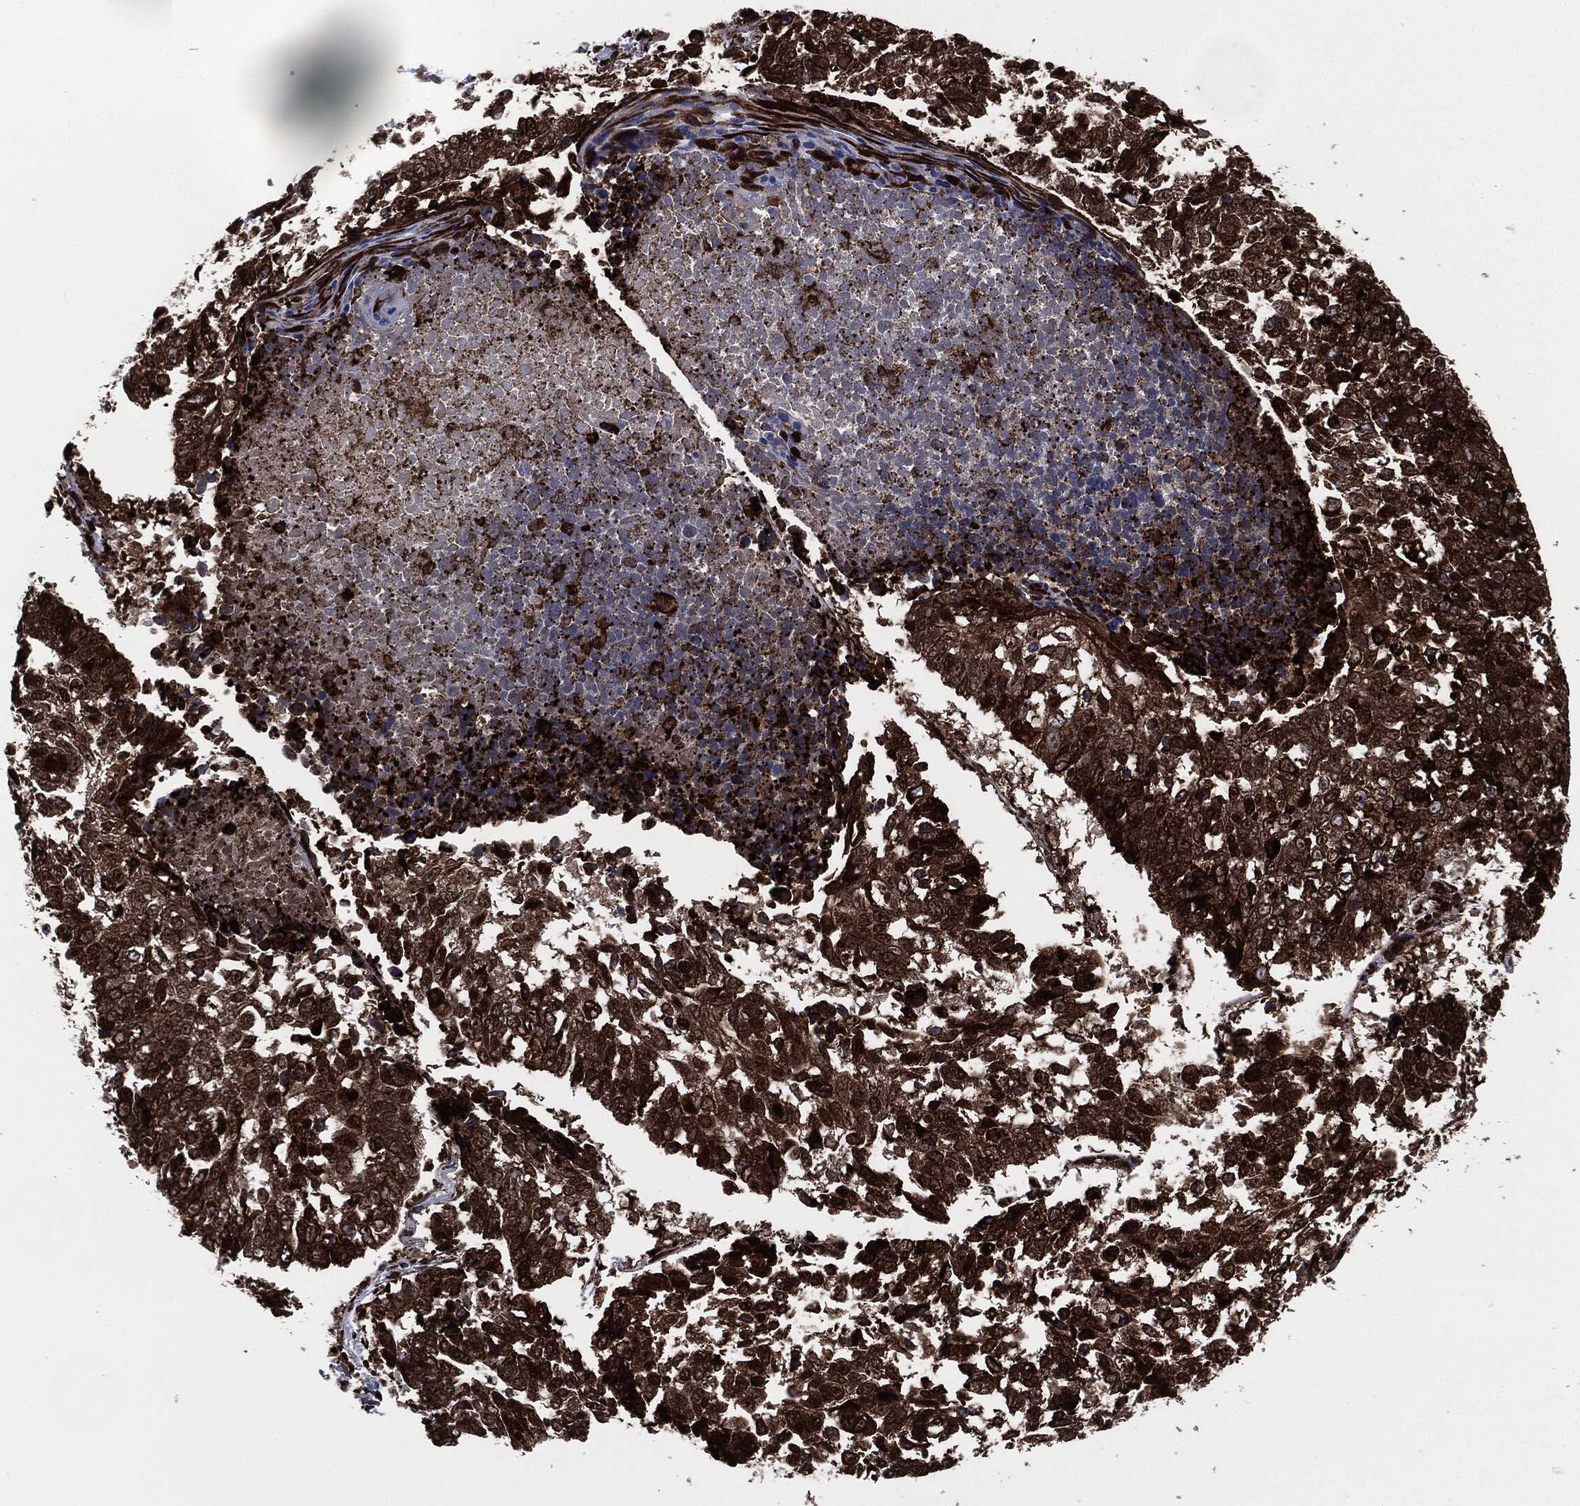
{"staining": {"intensity": "strong", "quantity": ">75%", "location": "cytoplasmic/membranous"}, "tissue": "lung cancer", "cell_type": "Tumor cells", "image_type": "cancer", "snomed": [{"axis": "morphology", "description": "Squamous cell carcinoma, NOS"}, {"axis": "topography", "description": "Lung"}], "caption": "Protein analysis of squamous cell carcinoma (lung) tissue displays strong cytoplasmic/membranous positivity in approximately >75% of tumor cells. (DAB (3,3'-diaminobenzidine) = brown stain, brightfield microscopy at high magnification).", "gene": "CALR", "patient": {"sex": "male", "age": 82}}